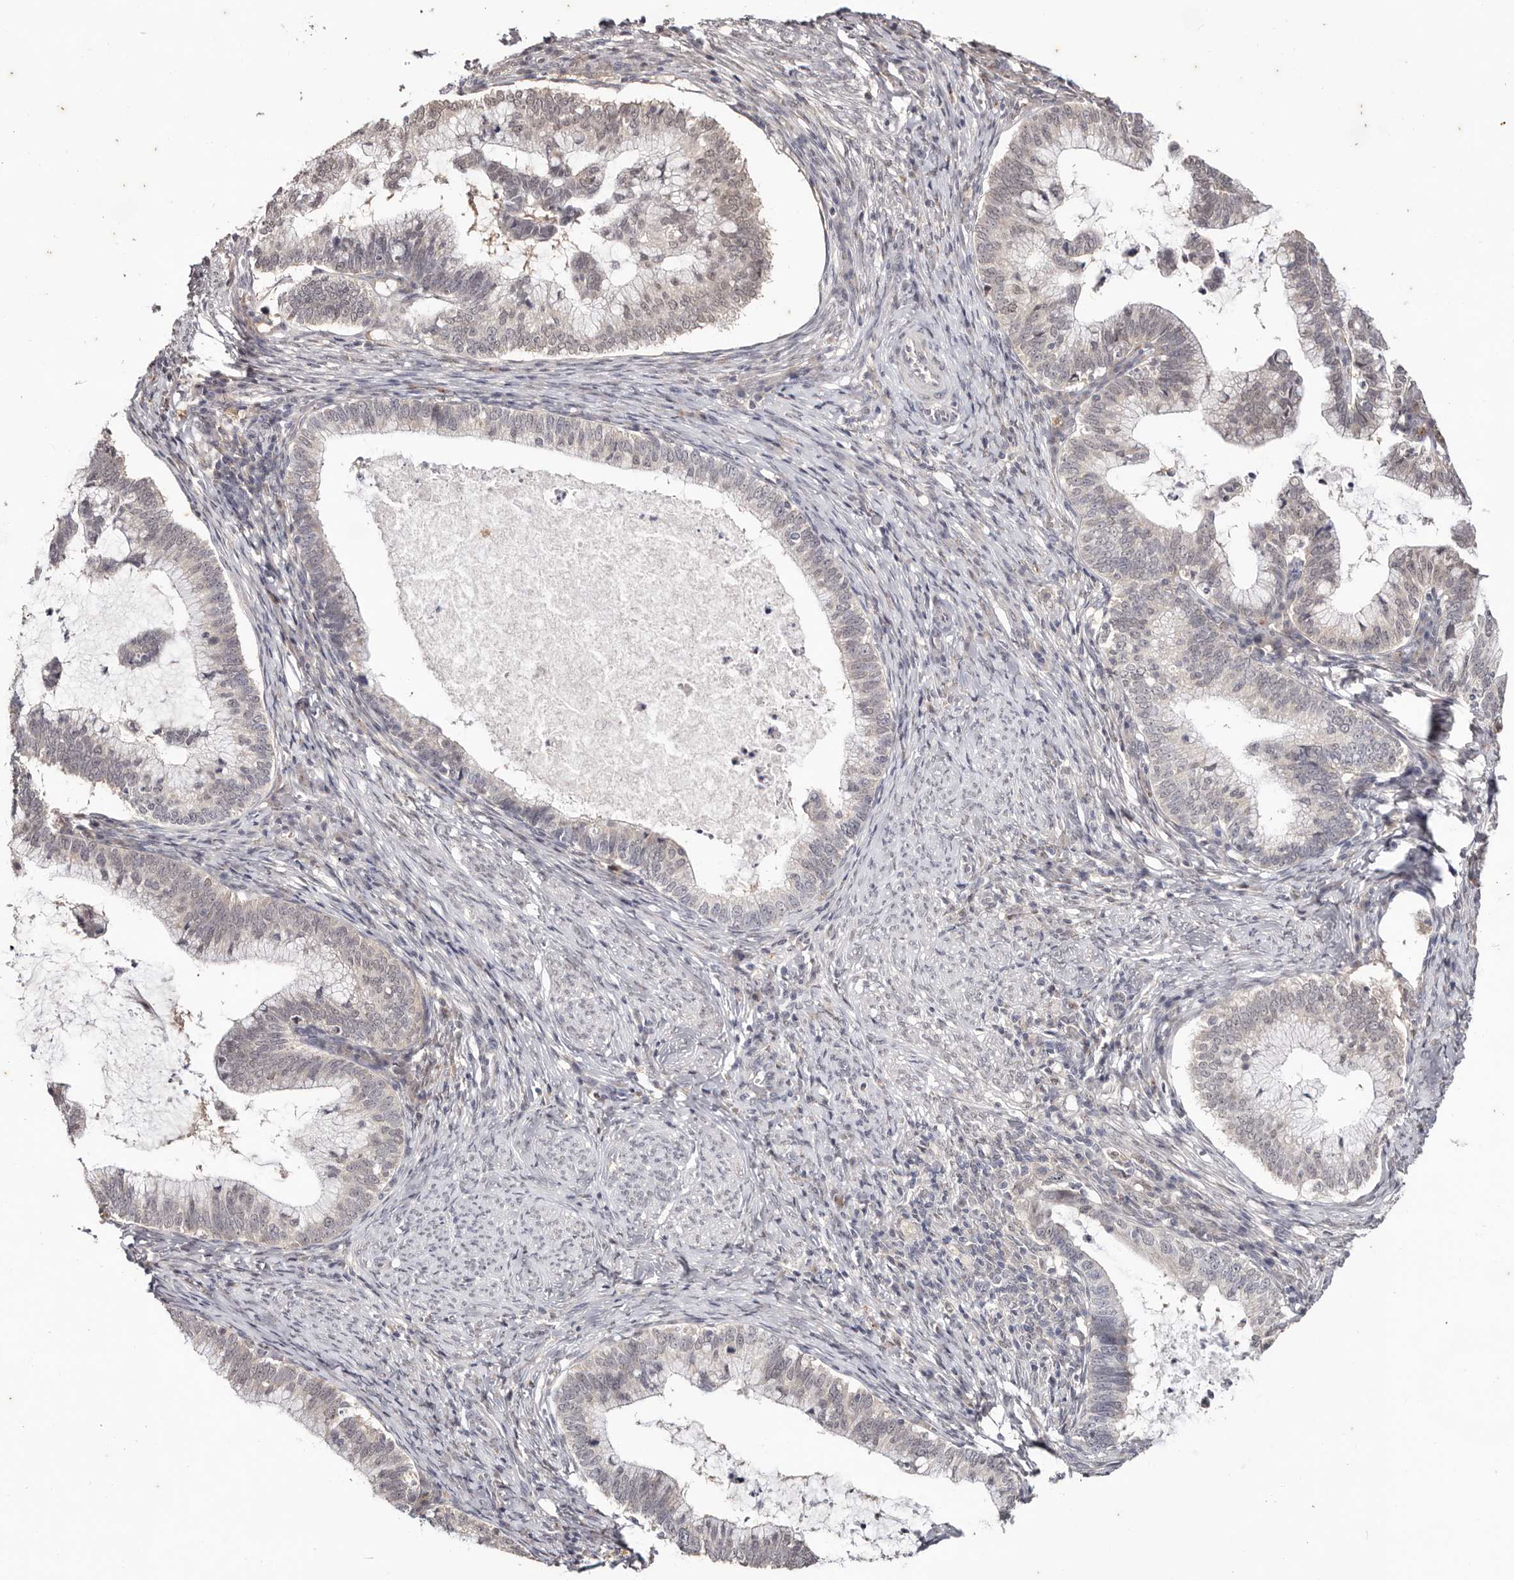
{"staining": {"intensity": "weak", "quantity": "25%-75%", "location": "cytoplasmic/membranous,nuclear"}, "tissue": "cervical cancer", "cell_type": "Tumor cells", "image_type": "cancer", "snomed": [{"axis": "morphology", "description": "Adenocarcinoma, NOS"}, {"axis": "topography", "description": "Cervix"}], "caption": "This is a micrograph of immunohistochemistry staining of adenocarcinoma (cervical), which shows weak staining in the cytoplasmic/membranous and nuclear of tumor cells.", "gene": "TYW3", "patient": {"sex": "female", "age": 36}}